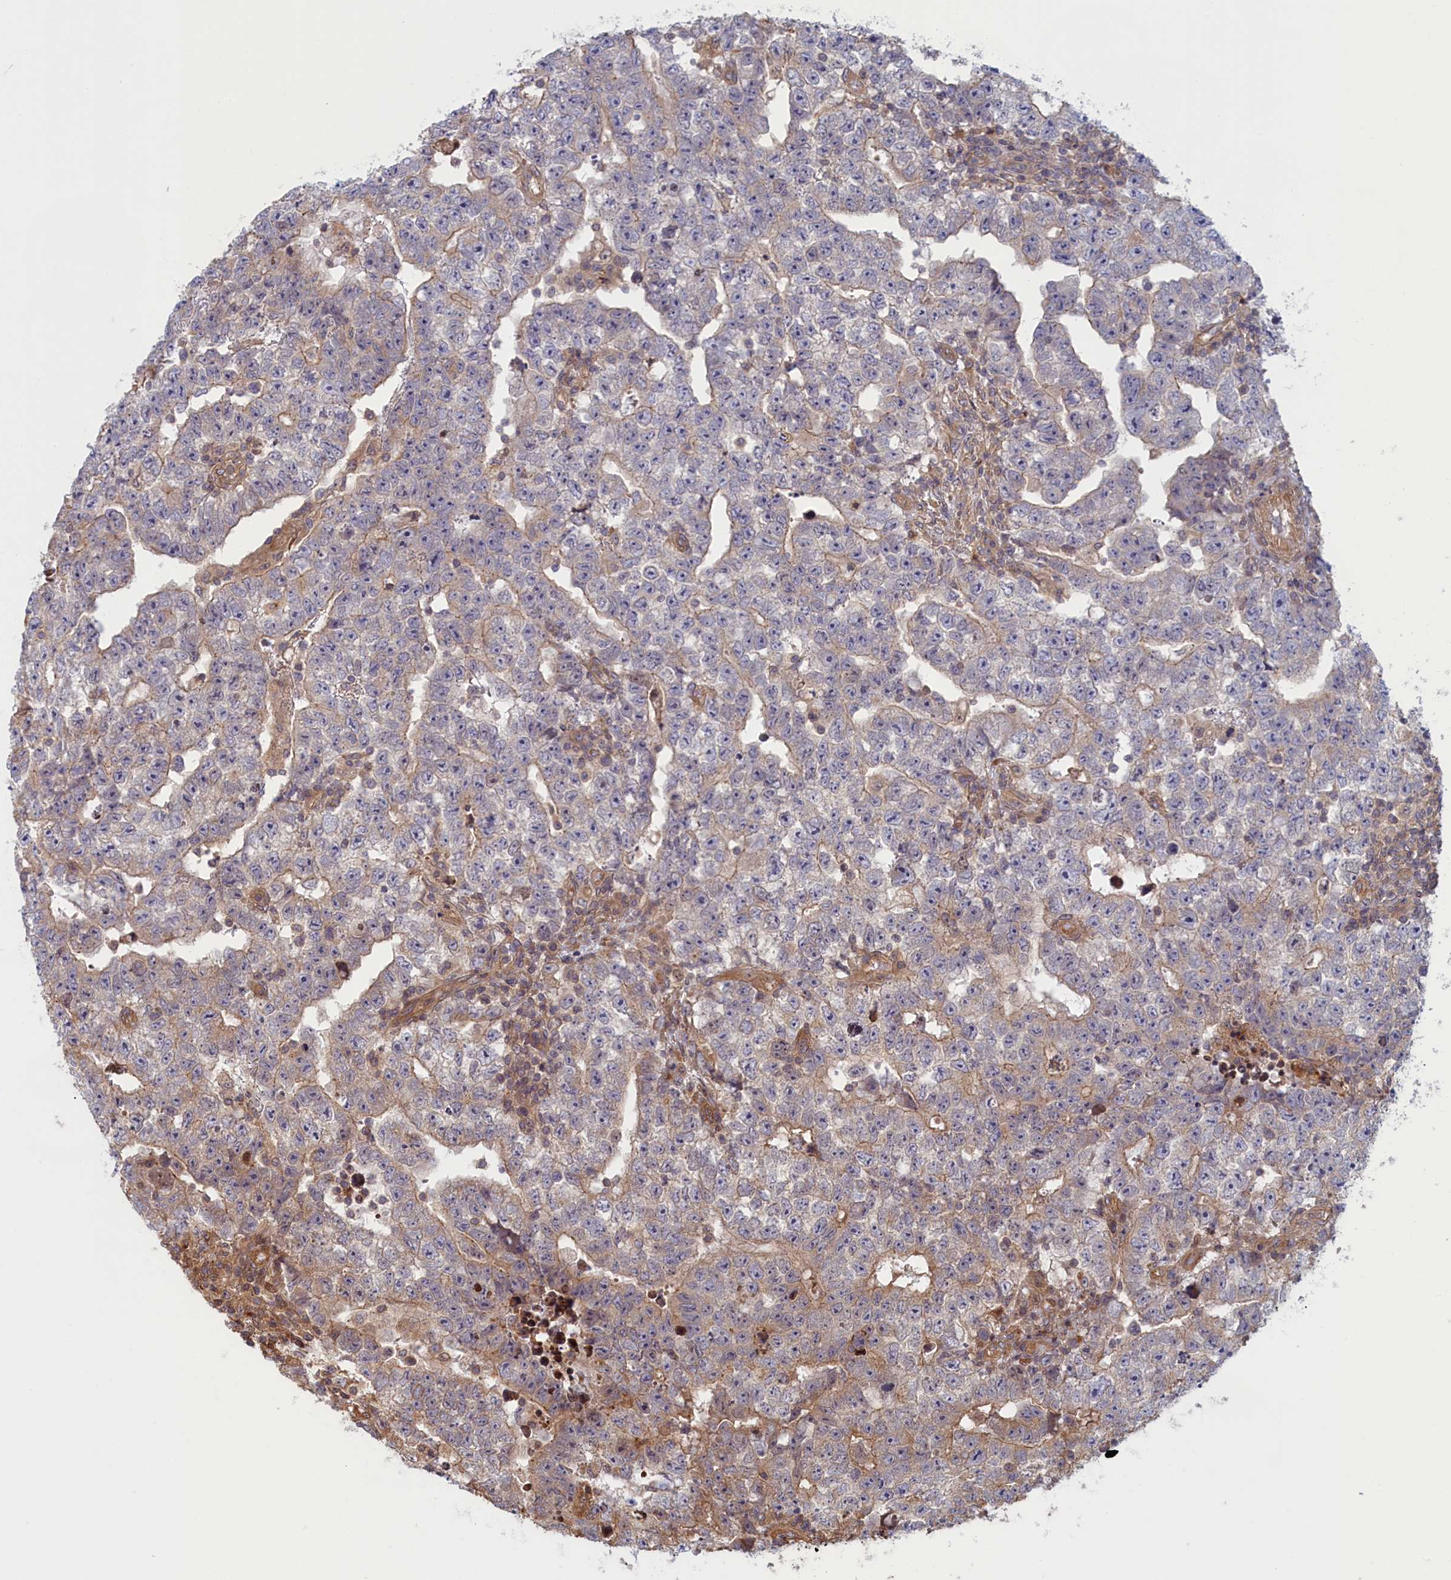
{"staining": {"intensity": "weak", "quantity": "25%-75%", "location": "cytoplasmic/membranous"}, "tissue": "testis cancer", "cell_type": "Tumor cells", "image_type": "cancer", "snomed": [{"axis": "morphology", "description": "Carcinoma, Embryonal, NOS"}, {"axis": "topography", "description": "Testis"}], "caption": "High-power microscopy captured an IHC micrograph of testis cancer, revealing weak cytoplasmic/membranous expression in about 25%-75% of tumor cells.", "gene": "RILPL1", "patient": {"sex": "male", "age": 25}}